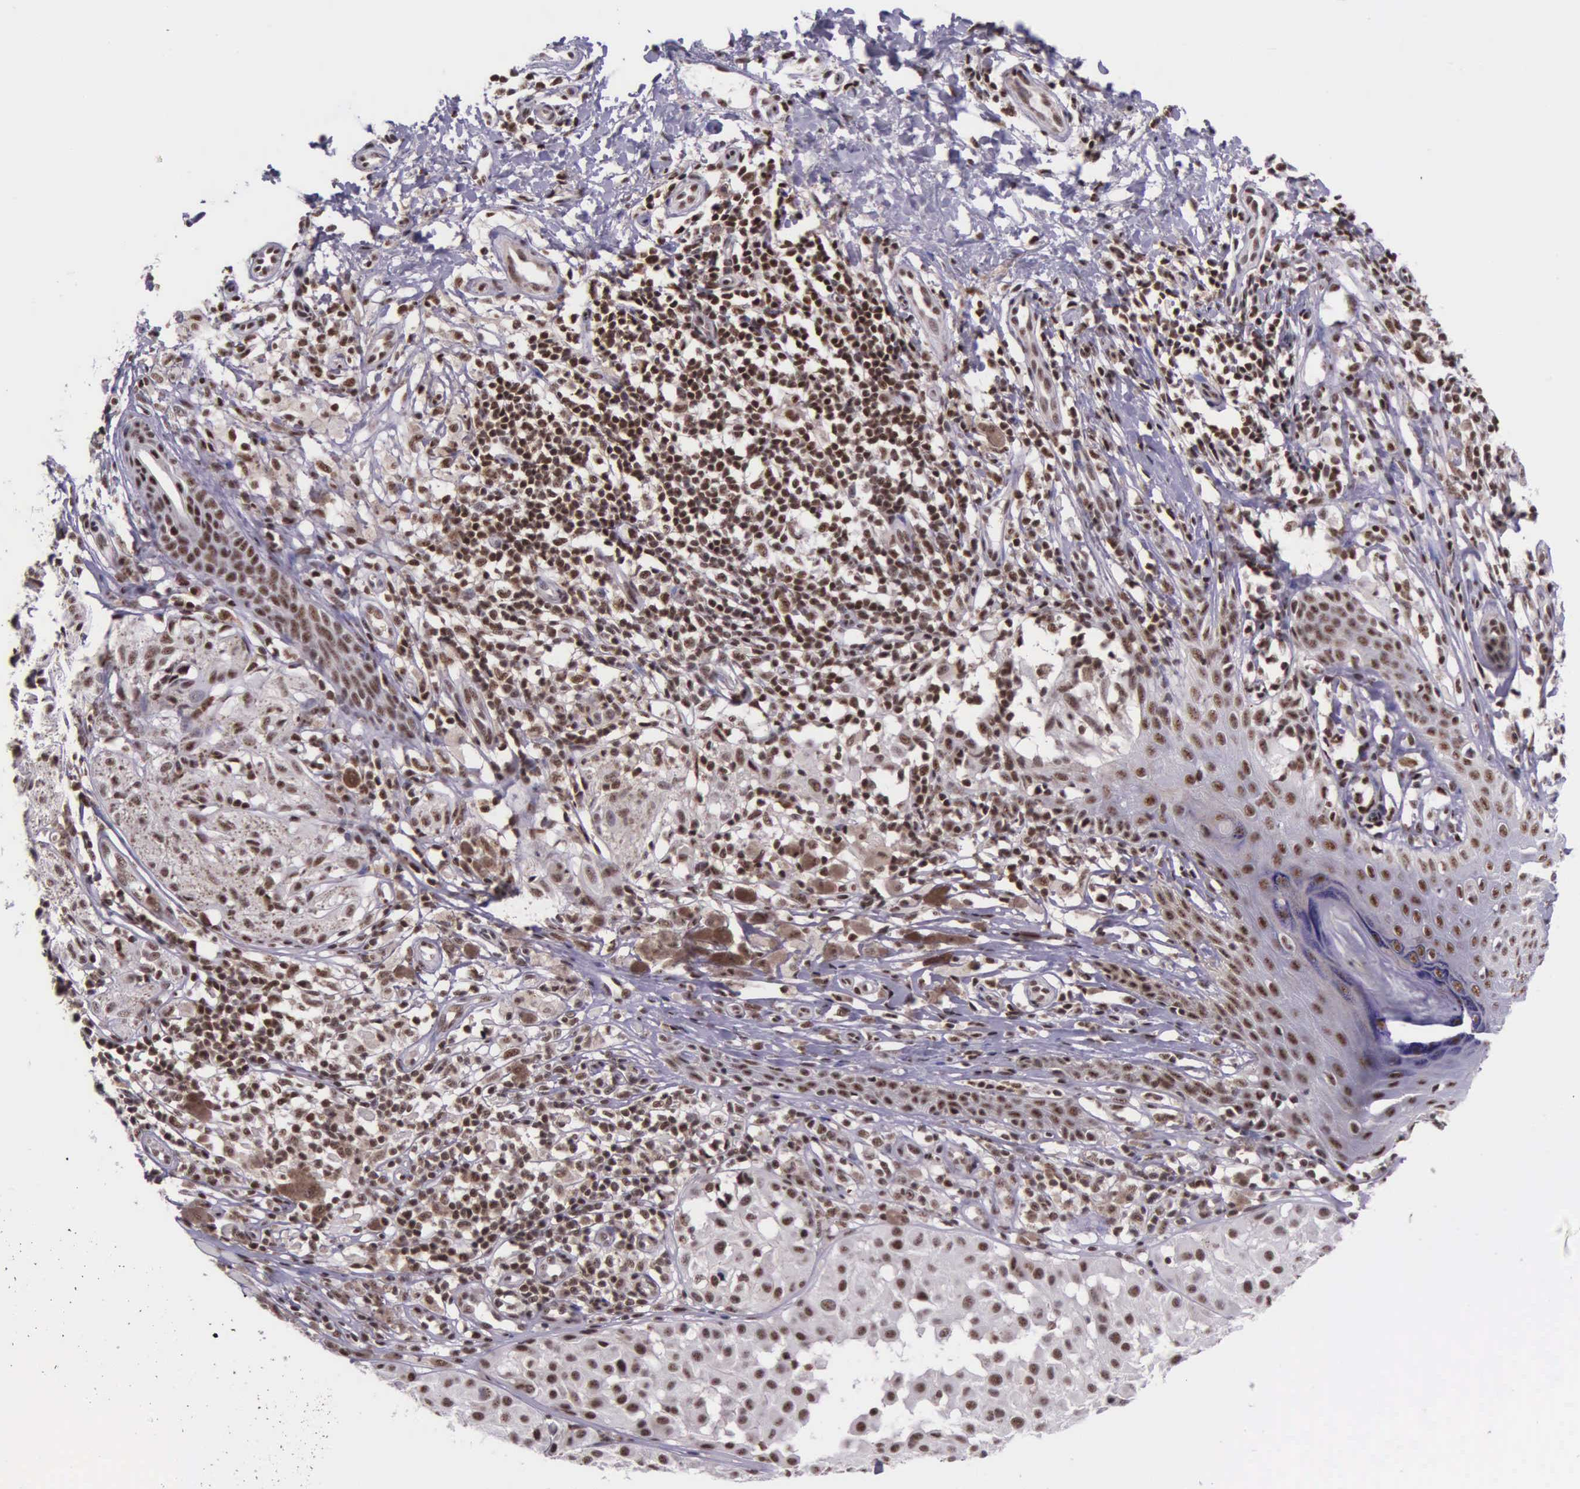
{"staining": {"intensity": "weak", "quantity": ">75%", "location": "nuclear"}, "tissue": "melanoma", "cell_type": "Tumor cells", "image_type": "cancer", "snomed": [{"axis": "morphology", "description": "Malignant melanoma, NOS"}, {"axis": "topography", "description": "Skin"}], "caption": "IHC micrograph of human melanoma stained for a protein (brown), which reveals low levels of weak nuclear expression in approximately >75% of tumor cells.", "gene": "FAM47A", "patient": {"sex": "male", "age": 36}}